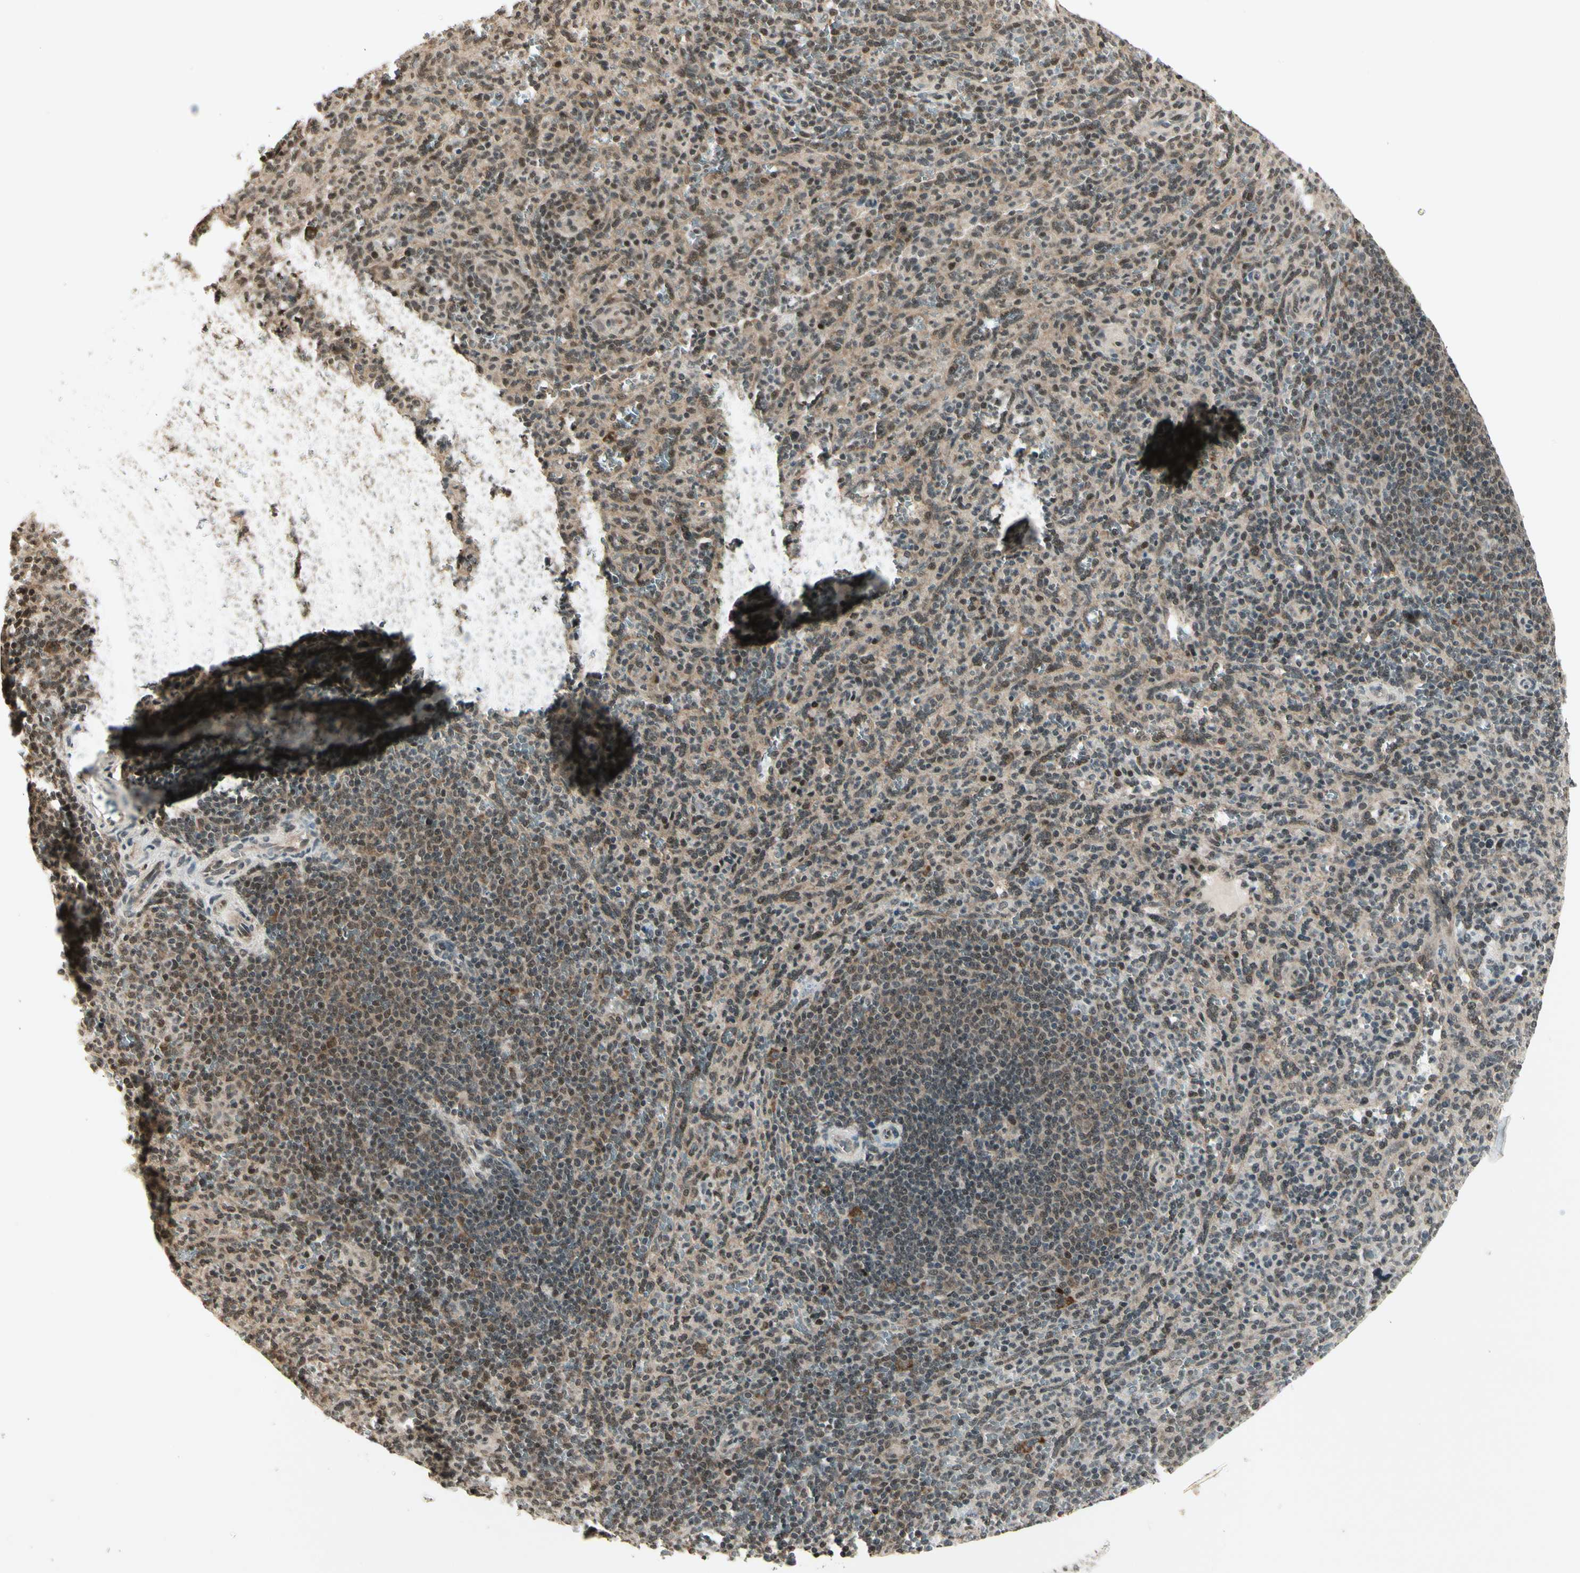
{"staining": {"intensity": "moderate", "quantity": "<25%", "location": "cytoplasmic/membranous,nuclear"}, "tissue": "spleen", "cell_type": "Cells in red pulp", "image_type": "normal", "snomed": [{"axis": "morphology", "description": "Normal tissue, NOS"}, {"axis": "topography", "description": "Spleen"}], "caption": "Immunohistochemistry micrograph of benign human spleen stained for a protein (brown), which shows low levels of moderate cytoplasmic/membranous,nuclear staining in approximately <25% of cells in red pulp.", "gene": "SMN2", "patient": {"sex": "male", "age": 36}}